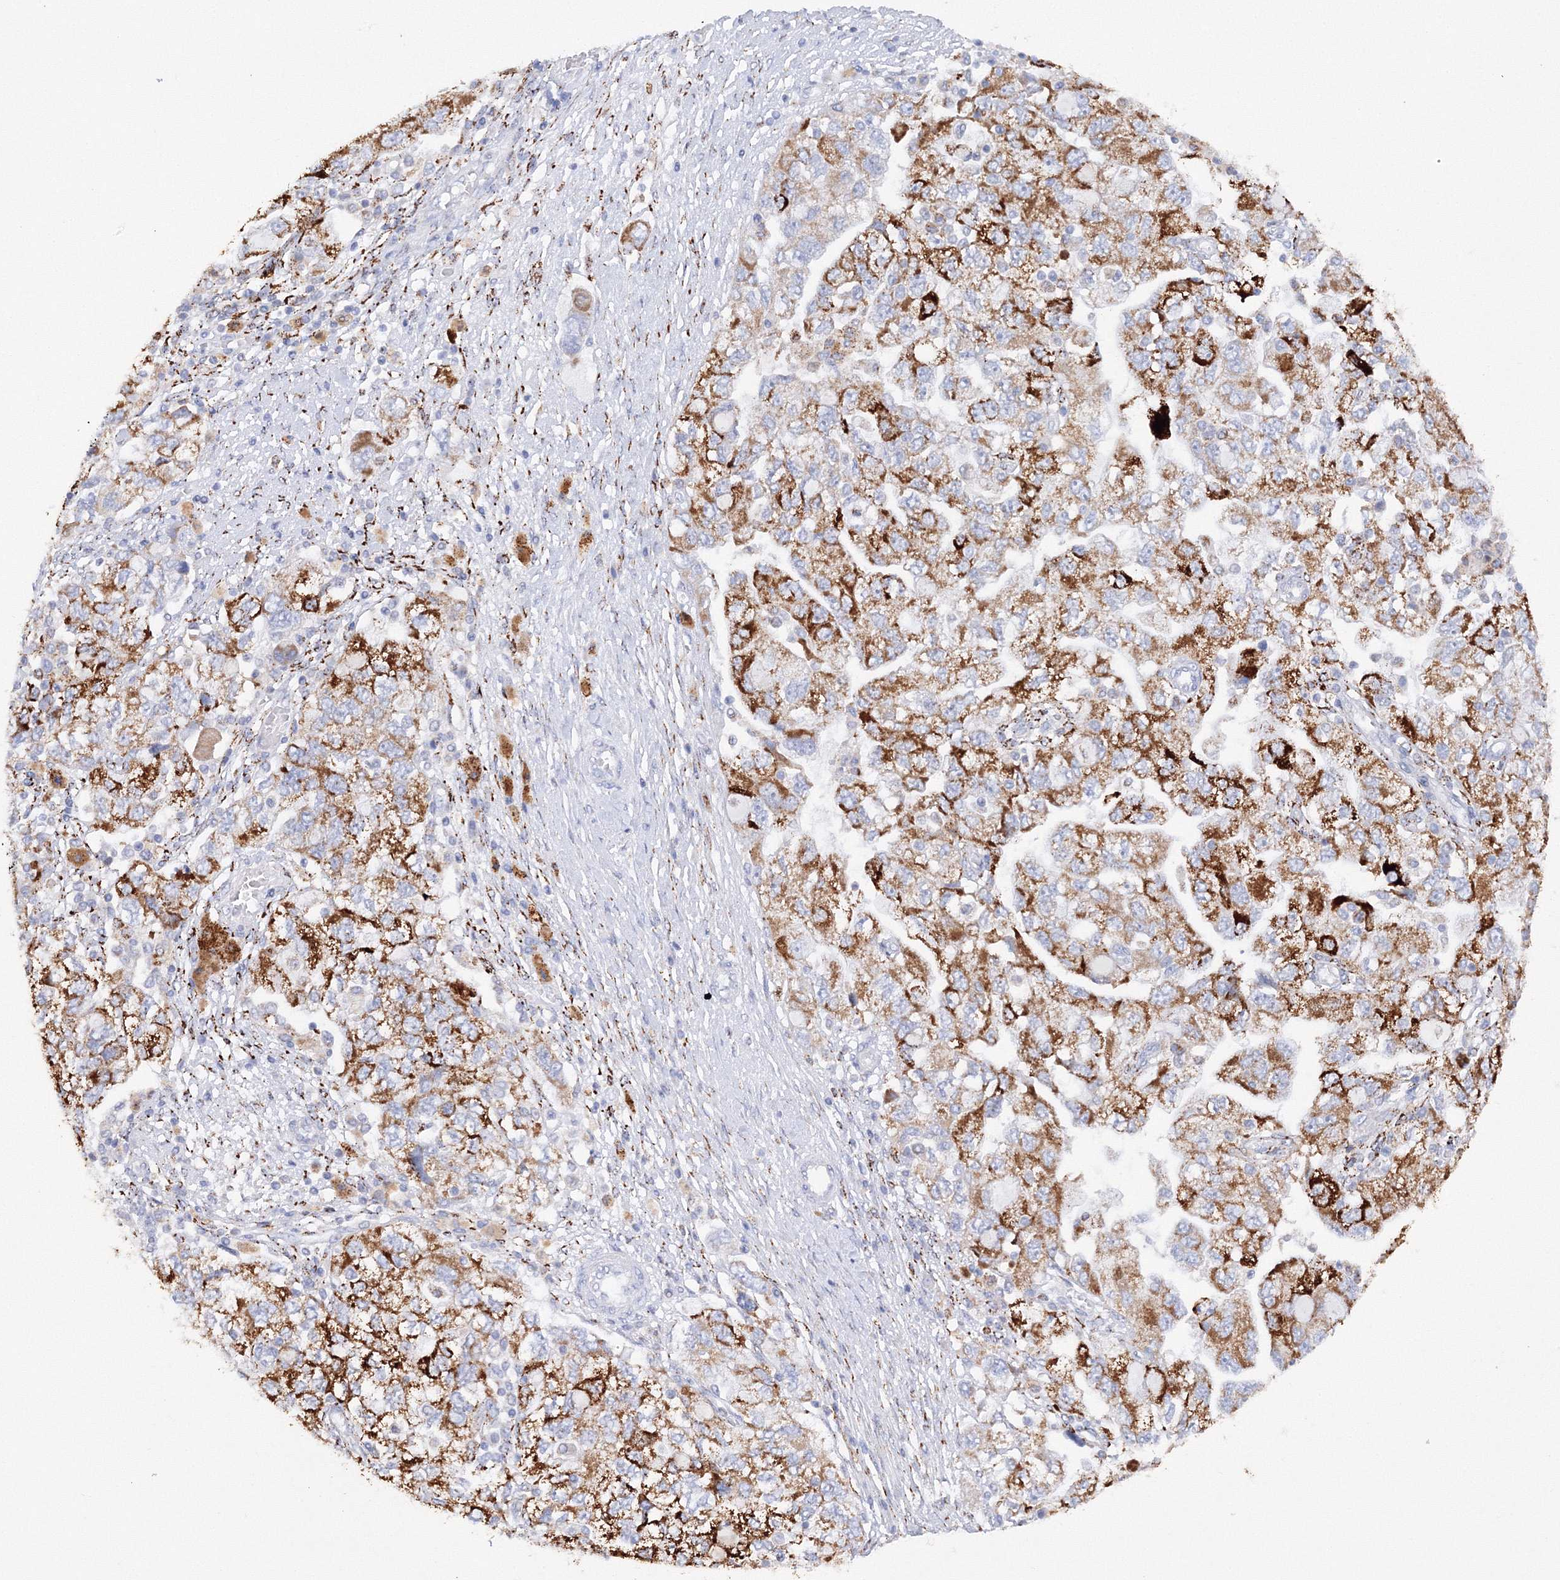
{"staining": {"intensity": "strong", "quantity": "25%-75%", "location": "cytoplasmic/membranous"}, "tissue": "ovarian cancer", "cell_type": "Tumor cells", "image_type": "cancer", "snomed": [{"axis": "morphology", "description": "Carcinoma, NOS"}, {"axis": "morphology", "description": "Cystadenocarcinoma, serous, NOS"}, {"axis": "topography", "description": "Ovary"}], "caption": "Immunohistochemistry (IHC) micrograph of human ovarian cancer (carcinoma) stained for a protein (brown), which reveals high levels of strong cytoplasmic/membranous positivity in about 25%-75% of tumor cells.", "gene": "MERTK", "patient": {"sex": "female", "age": 69}}